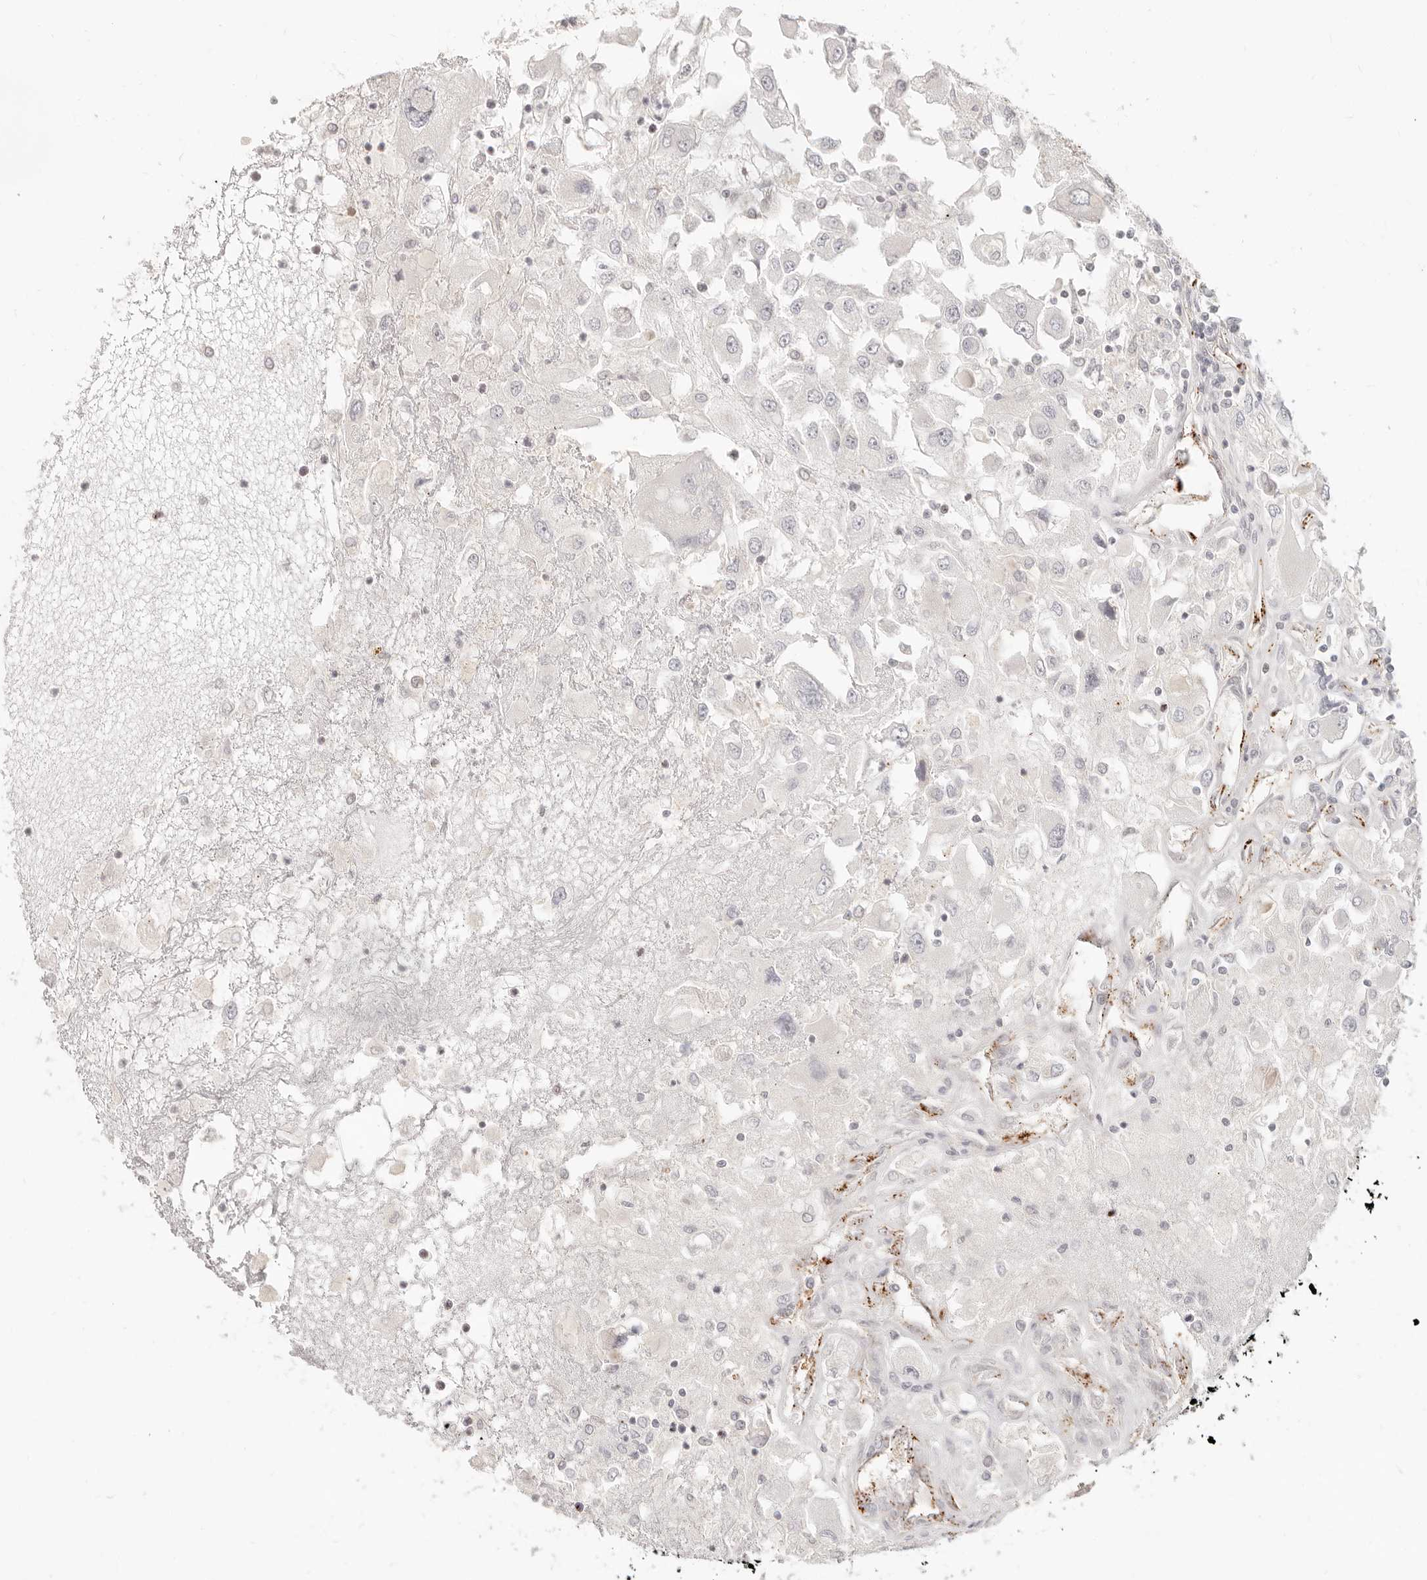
{"staining": {"intensity": "negative", "quantity": "none", "location": "none"}, "tissue": "renal cancer", "cell_type": "Tumor cells", "image_type": "cancer", "snomed": [{"axis": "morphology", "description": "Adenocarcinoma, NOS"}, {"axis": "topography", "description": "Kidney"}], "caption": "Histopathology image shows no significant protein expression in tumor cells of renal cancer (adenocarcinoma). Brightfield microscopy of immunohistochemistry (IHC) stained with DAB (brown) and hematoxylin (blue), captured at high magnification.", "gene": "SASS6", "patient": {"sex": "female", "age": 52}}